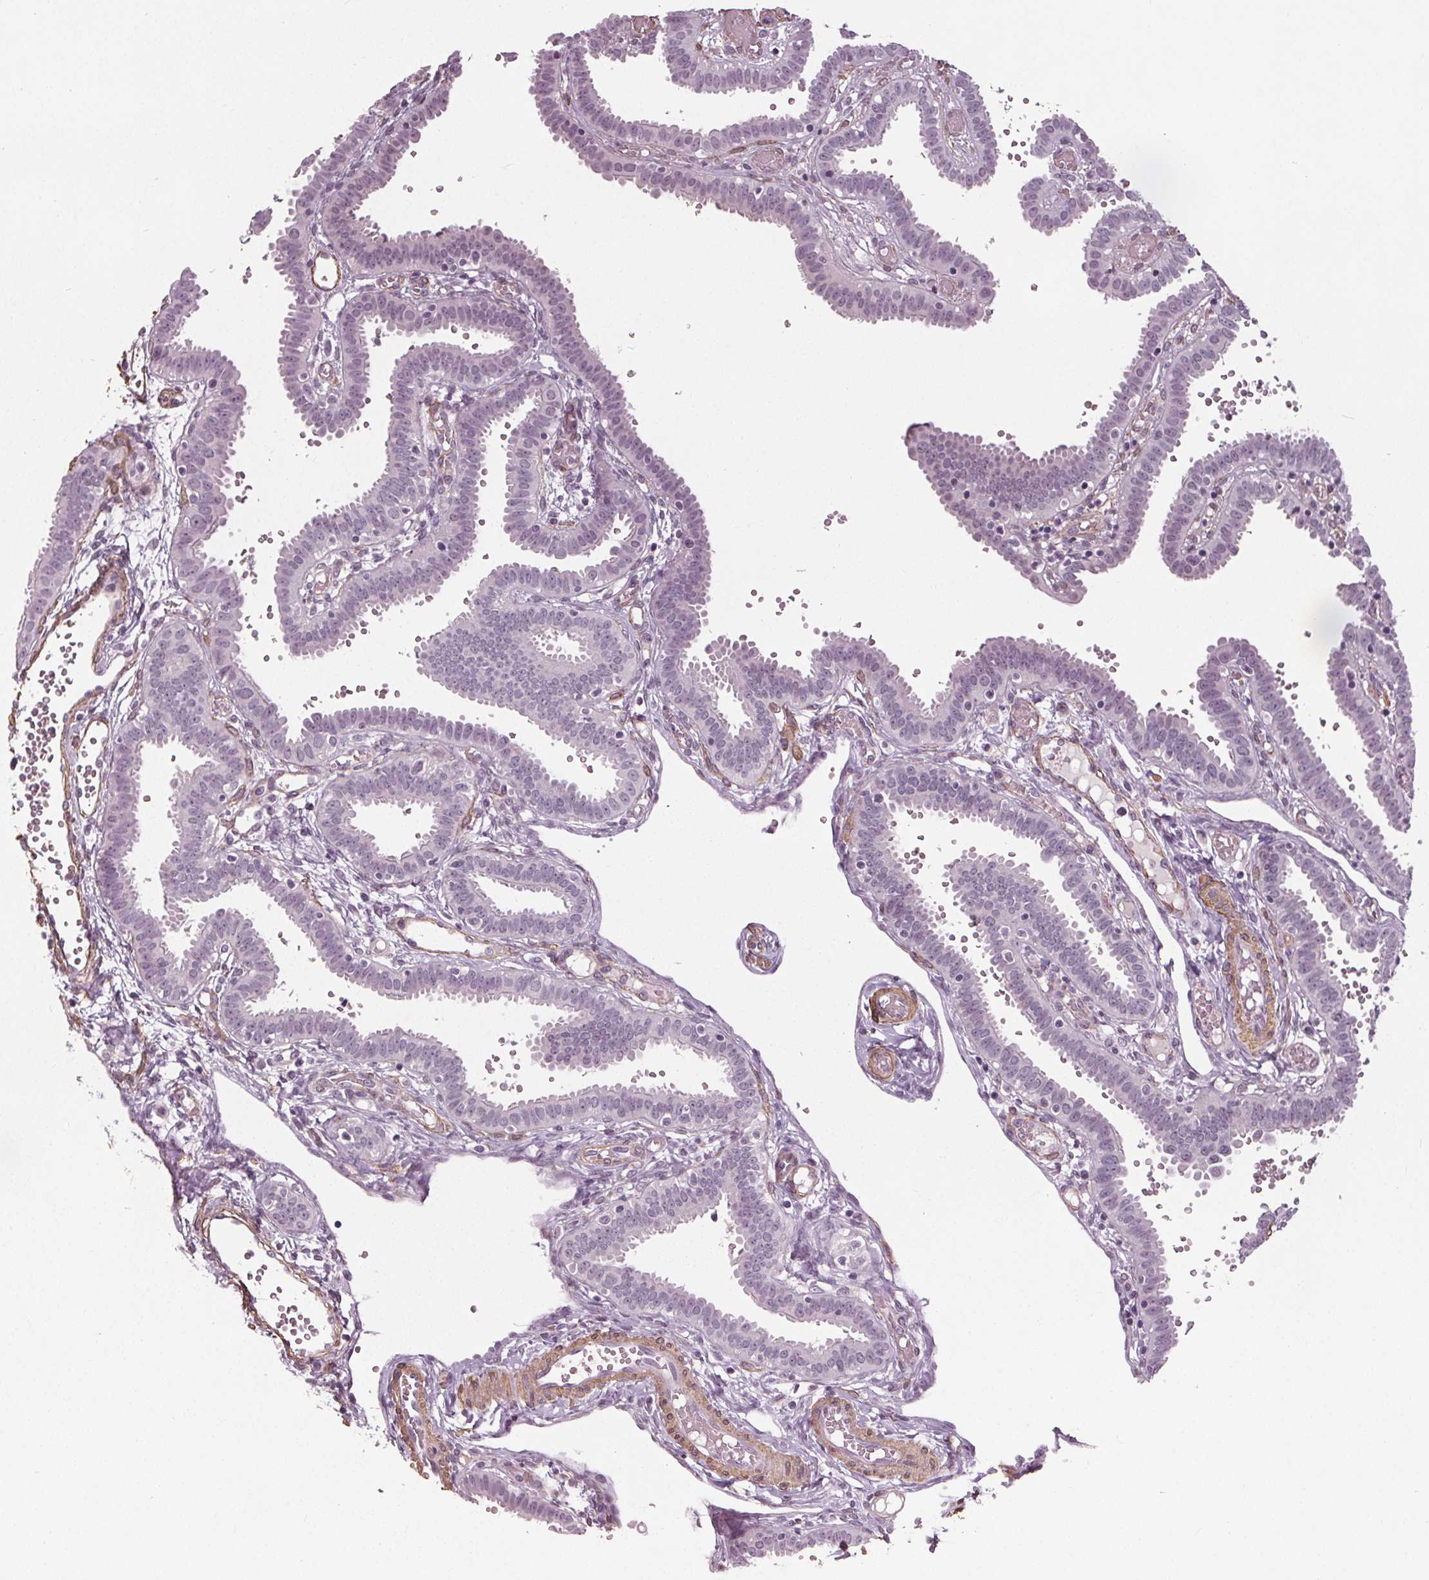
{"staining": {"intensity": "negative", "quantity": "none", "location": "none"}, "tissue": "fallopian tube", "cell_type": "Glandular cells", "image_type": "normal", "snomed": [{"axis": "morphology", "description": "Normal tissue, NOS"}, {"axis": "topography", "description": "Fallopian tube"}], "caption": "DAB (3,3'-diaminobenzidine) immunohistochemical staining of normal human fallopian tube reveals no significant expression in glandular cells.", "gene": "PKP1", "patient": {"sex": "female", "age": 37}}